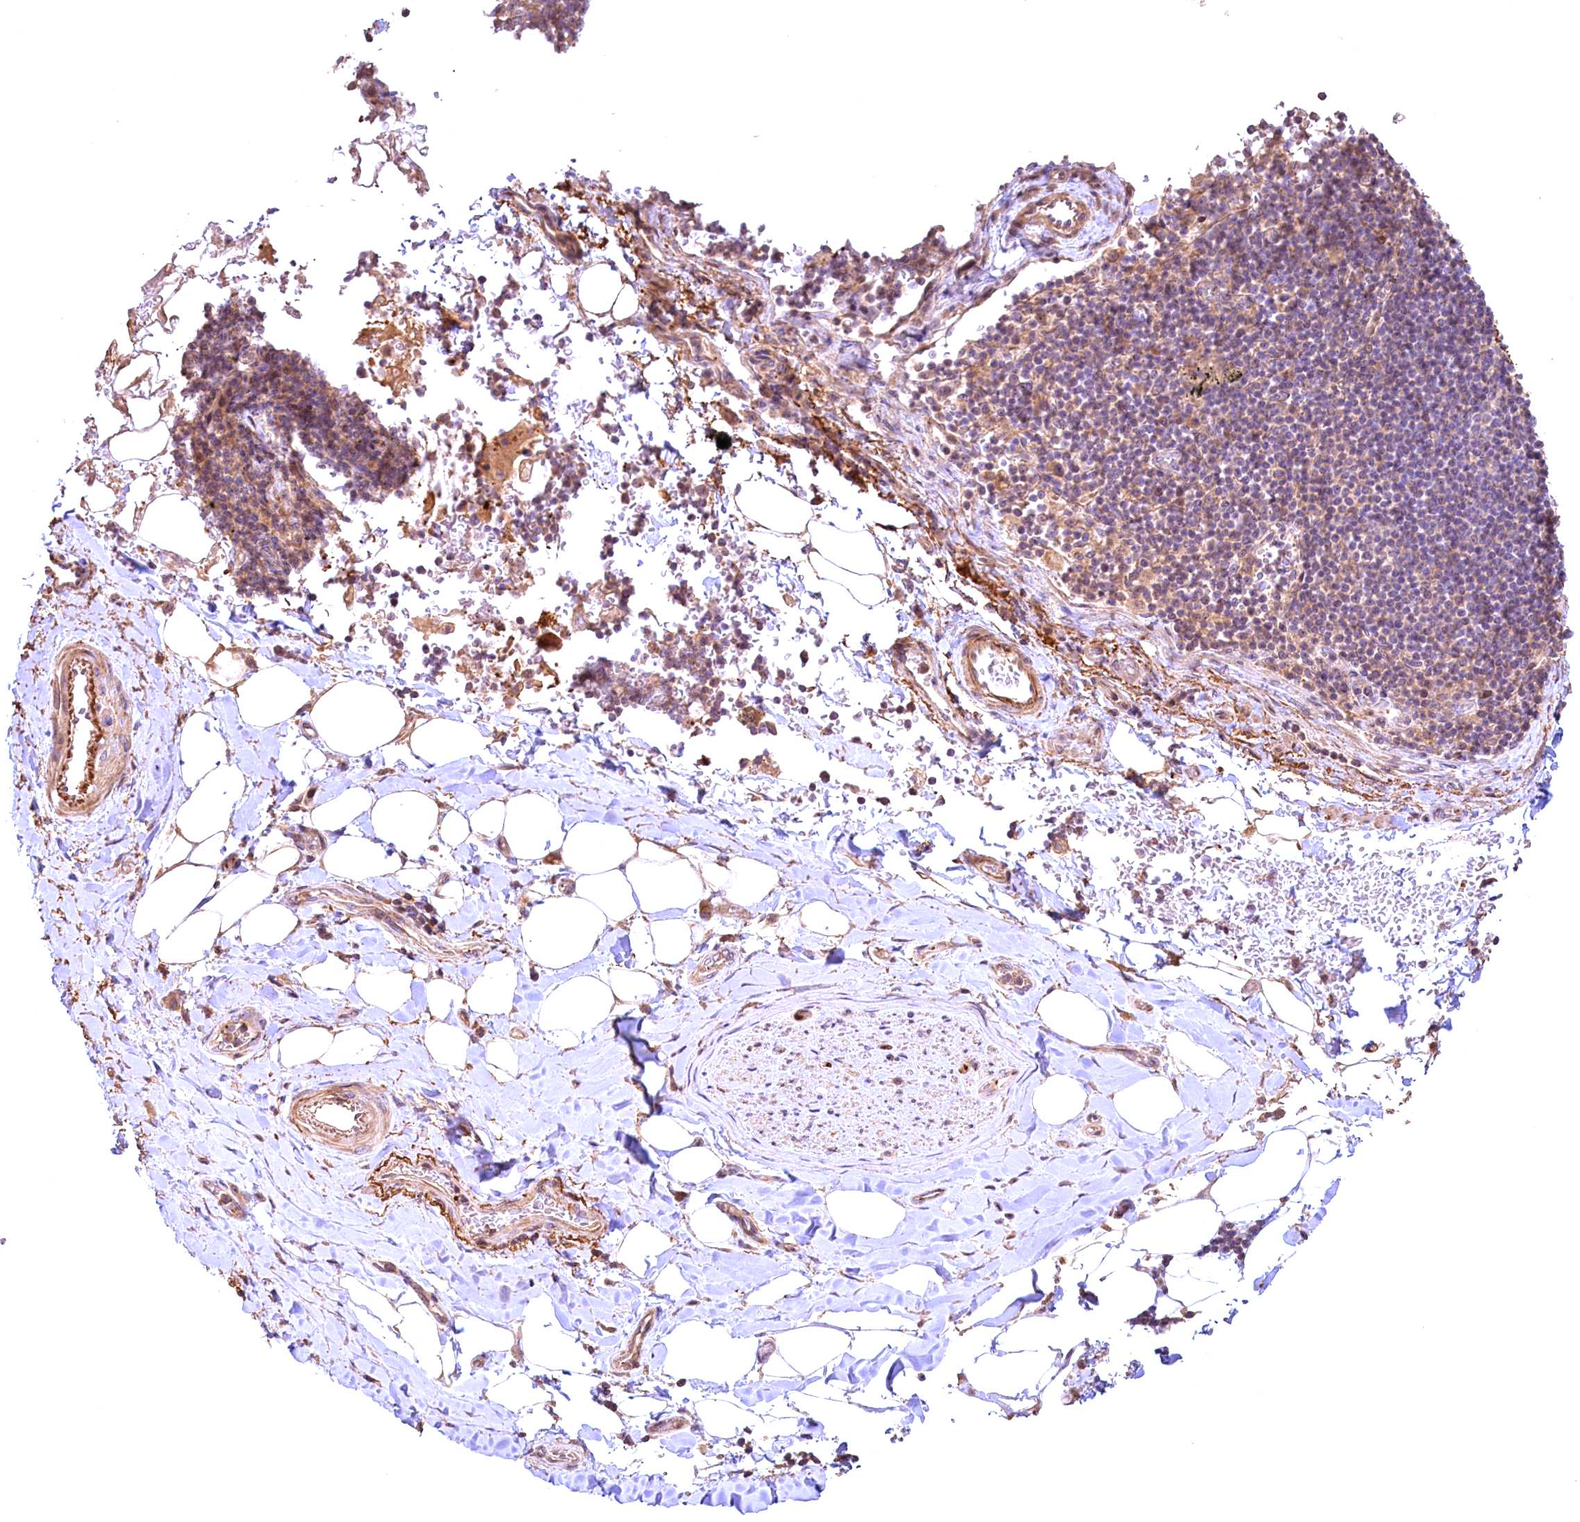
{"staining": {"intensity": "negative", "quantity": "none", "location": "none"}, "tissue": "adipose tissue", "cell_type": "Adipocytes", "image_type": "normal", "snomed": [{"axis": "morphology", "description": "Normal tissue, NOS"}, {"axis": "topography", "description": "Lymph node"}, {"axis": "topography", "description": "Cartilage tissue"}, {"axis": "topography", "description": "Bronchus"}], "caption": "The image displays no significant positivity in adipocytes of adipose tissue. The staining was performed using DAB (3,3'-diaminobenzidine) to visualize the protein expression in brown, while the nuclei were stained in blue with hematoxylin (Magnification: 20x).", "gene": "FUZ", "patient": {"sex": "male", "age": 63}}